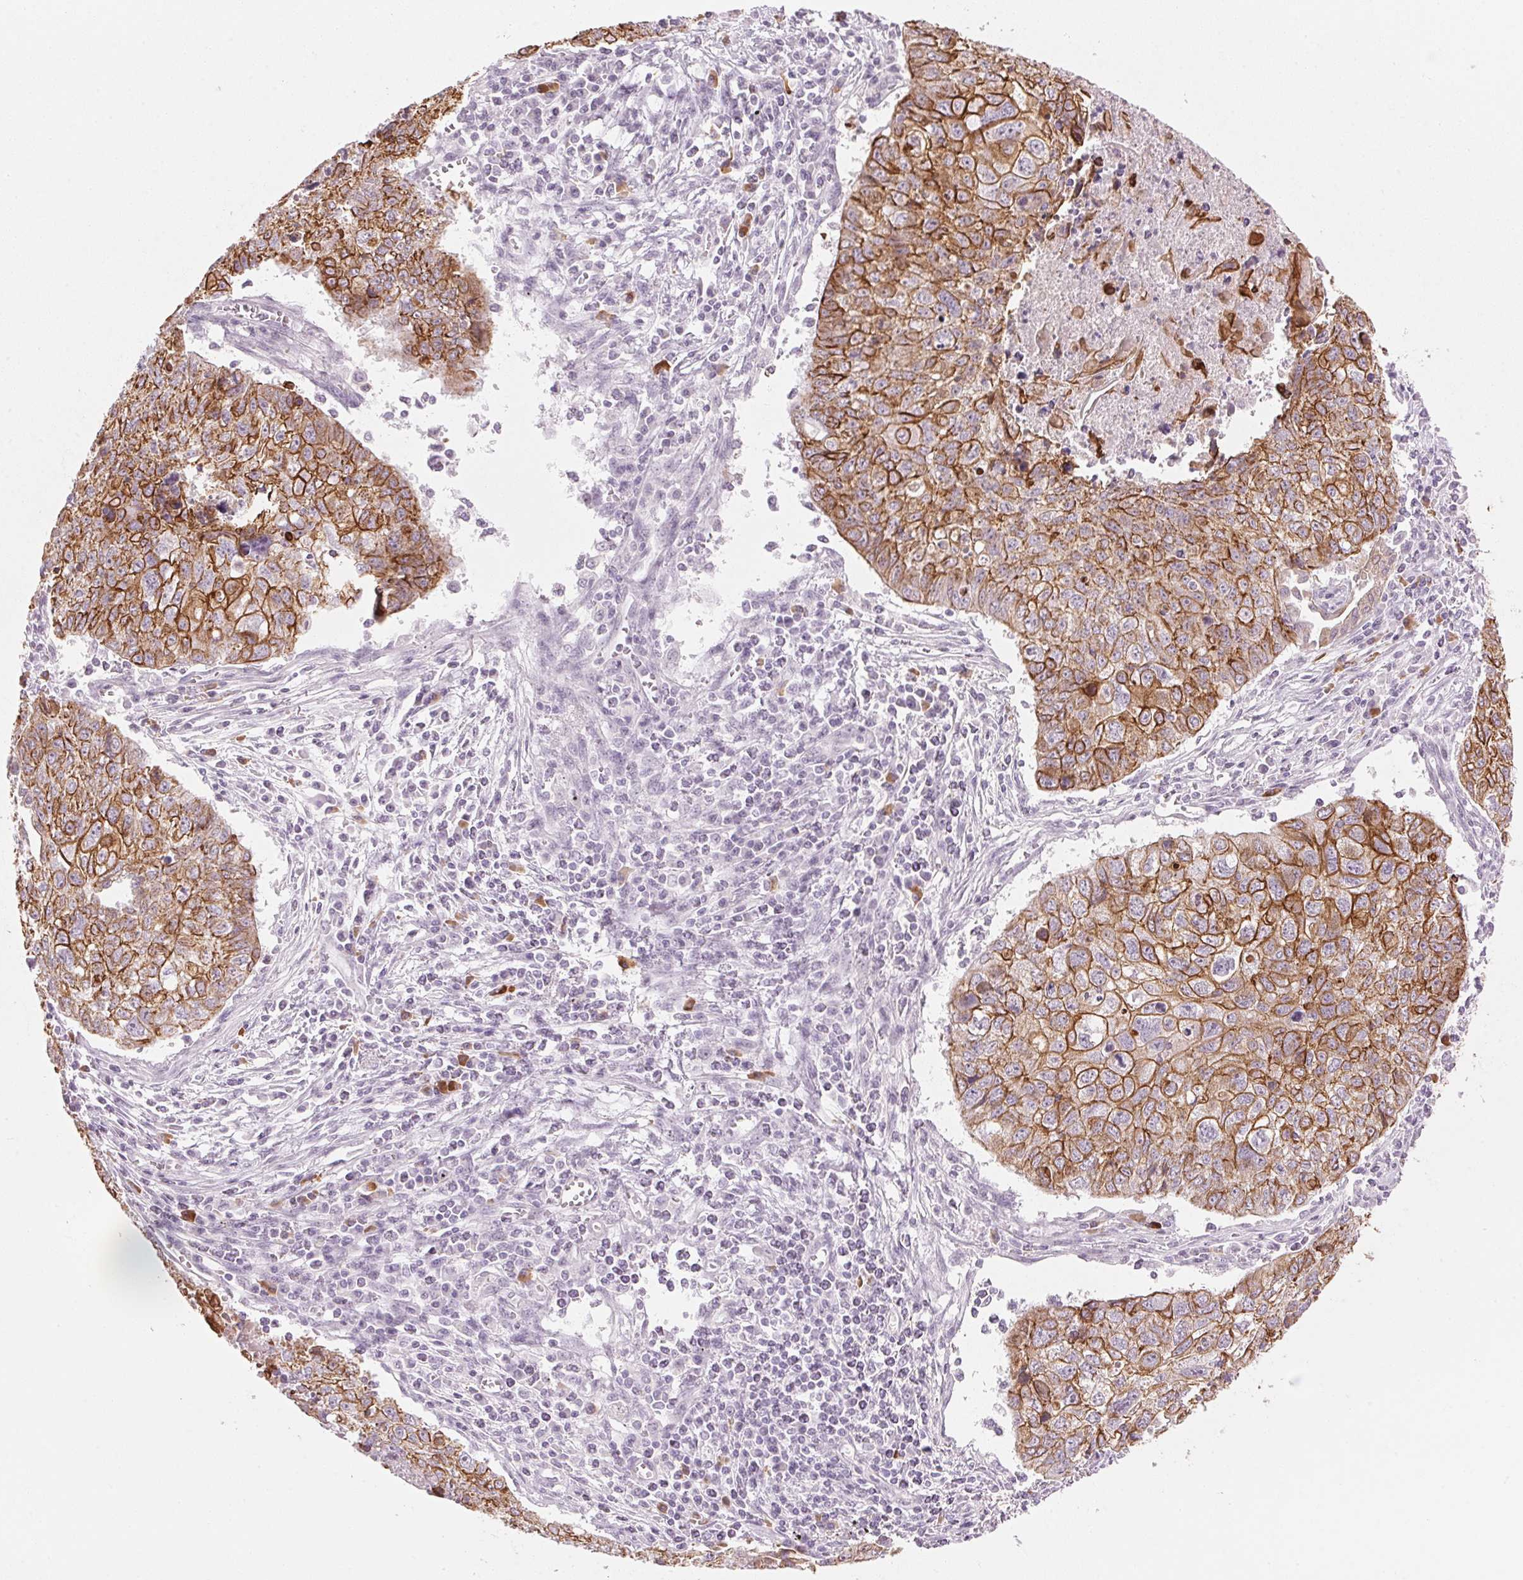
{"staining": {"intensity": "strong", "quantity": "25%-75%", "location": "cytoplasmic/membranous"}, "tissue": "lung cancer", "cell_type": "Tumor cells", "image_type": "cancer", "snomed": [{"axis": "morphology", "description": "Normal morphology"}, {"axis": "morphology", "description": "Aneuploidy"}, {"axis": "morphology", "description": "Squamous cell carcinoma, NOS"}, {"axis": "topography", "description": "Lymph node"}, {"axis": "topography", "description": "Lung"}], "caption": "DAB (3,3'-diaminobenzidine) immunohistochemical staining of human lung cancer (aneuploidy) reveals strong cytoplasmic/membranous protein expression in about 25%-75% of tumor cells.", "gene": "SCTR", "patient": {"sex": "female", "age": 76}}